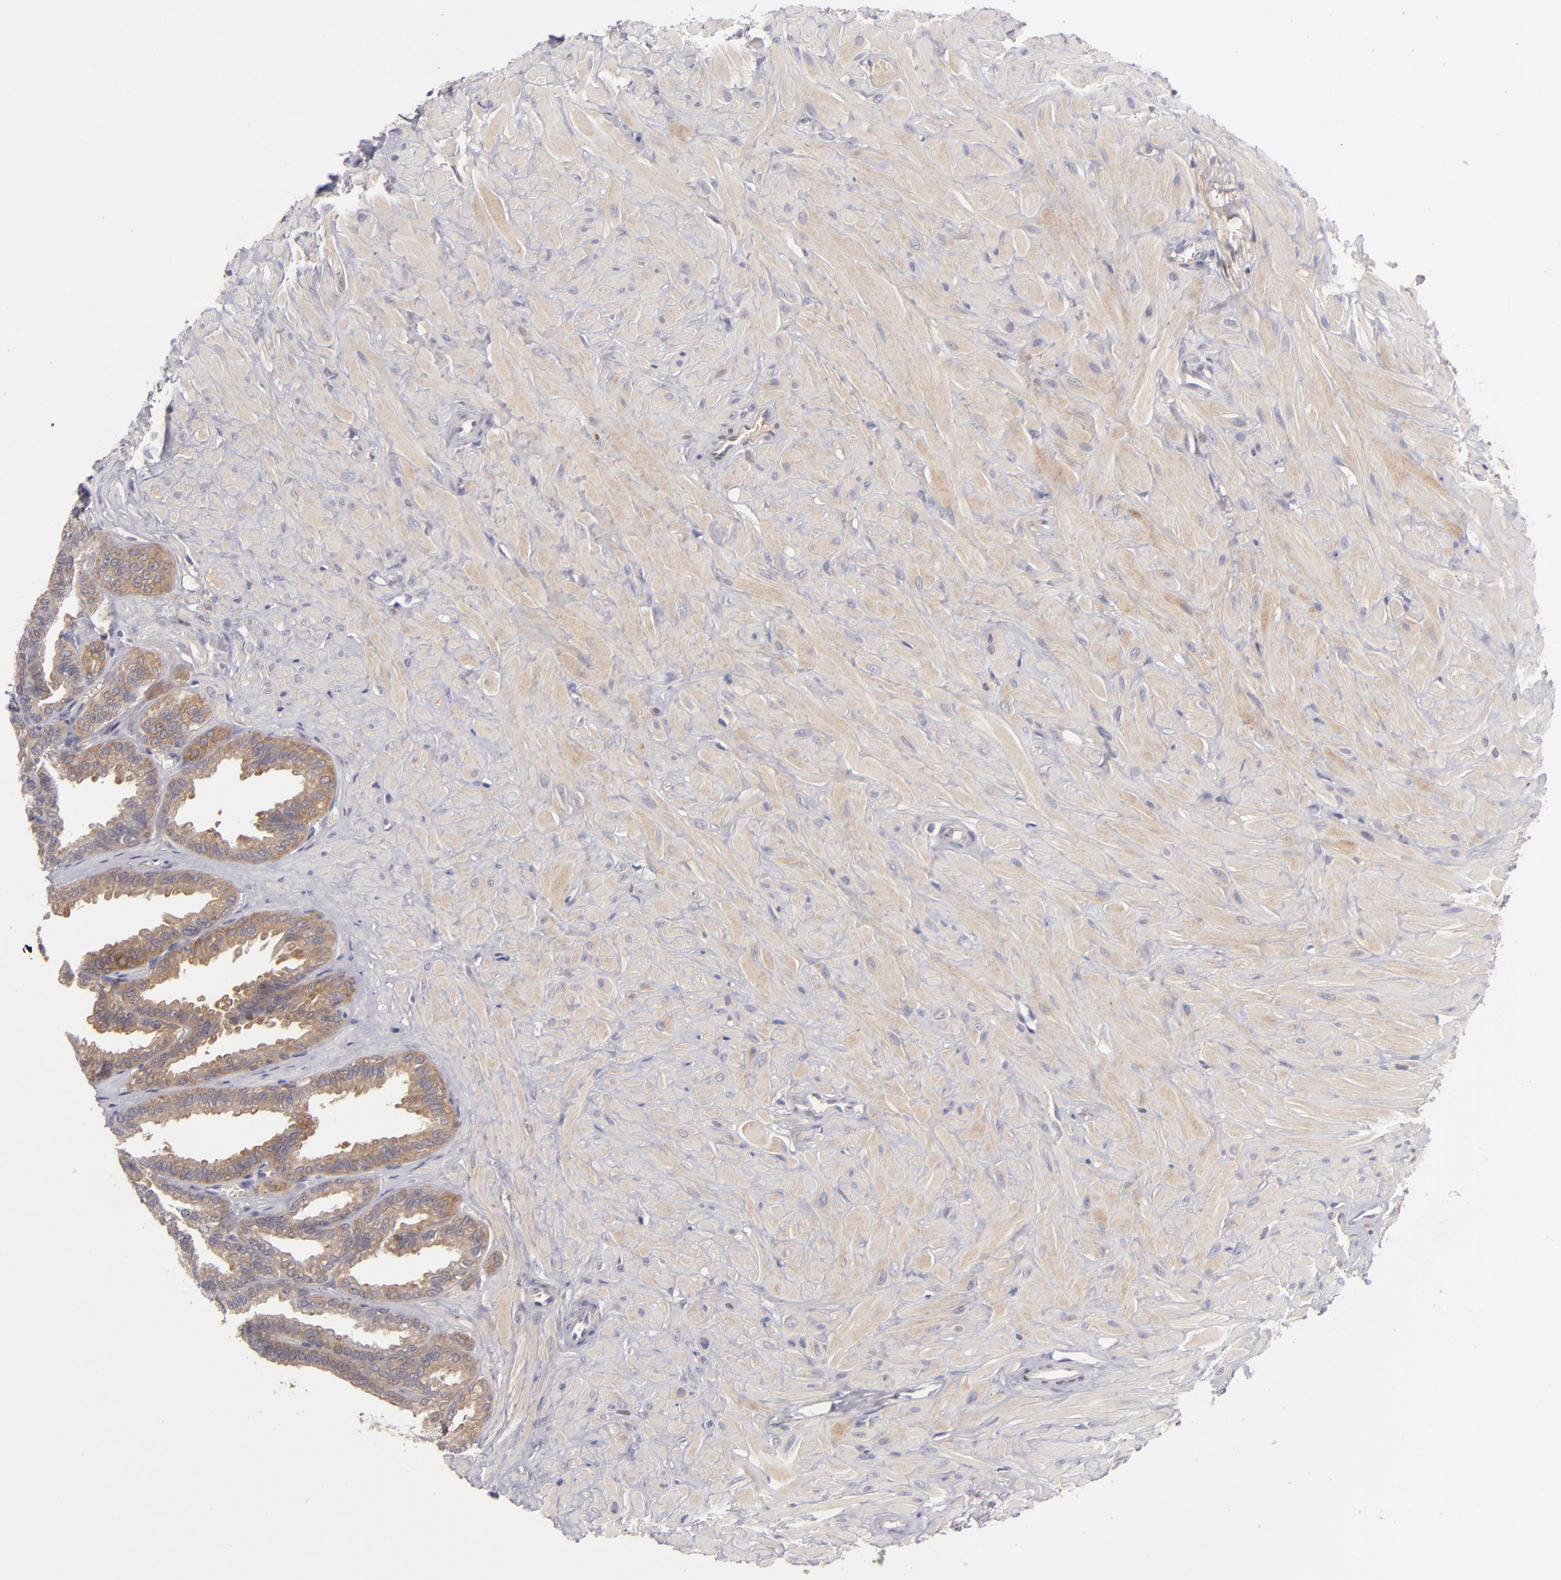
{"staining": {"intensity": "moderate", "quantity": ">75%", "location": "cytoplasmic/membranous"}, "tissue": "seminal vesicle", "cell_type": "Glandular cells", "image_type": "normal", "snomed": [{"axis": "morphology", "description": "Normal tissue, NOS"}, {"axis": "topography", "description": "Seminal veicle"}], "caption": "High-power microscopy captured an immunohistochemistry (IHC) micrograph of normal seminal vesicle, revealing moderate cytoplasmic/membranous expression in approximately >75% of glandular cells. (brown staining indicates protein expression, while blue staining denotes nuclei).", "gene": "MMP10", "patient": {"sex": "male", "age": 26}}